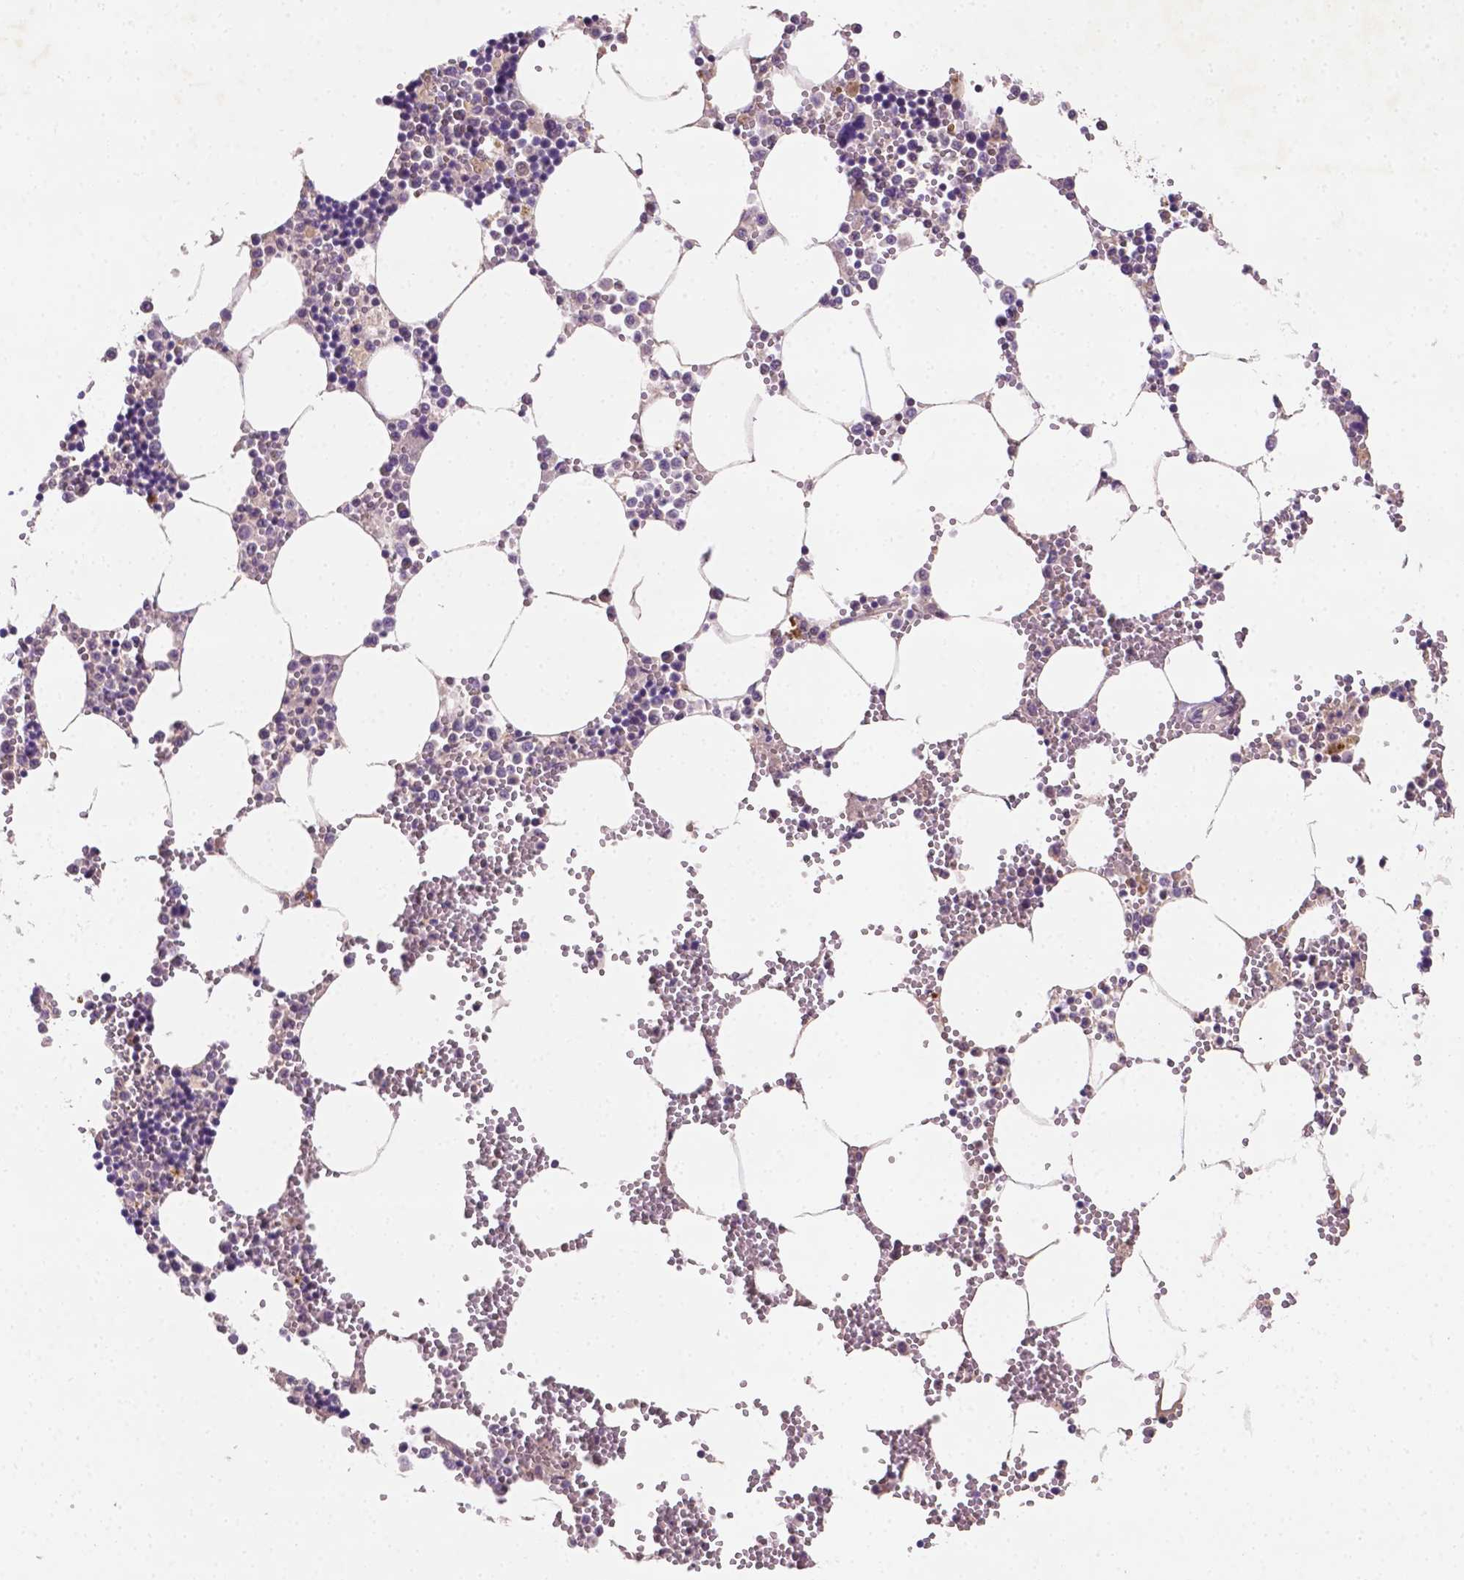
{"staining": {"intensity": "moderate", "quantity": "<25%", "location": "cytoplasmic/membranous"}, "tissue": "bone marrow", "cell_type": "Hematopoietic cells", "image_type": "normal", "snomed": [{"axis": "morphology", "description": "Normal tissue, NOS"}, {"axis": "topography", "description": "Bone marrow"}], "caption": "High-magnification brightfield microscopy of benign bone marrow stained with DAB (brown) and counterstained with hematoxylin (blue). hematopoietic cells exhibit moderate cytoplasmic/membranous expression is seen in approximately<25% of cells.", "gene": "MROH6", "patient": {"sex": "male", "age": 54}}